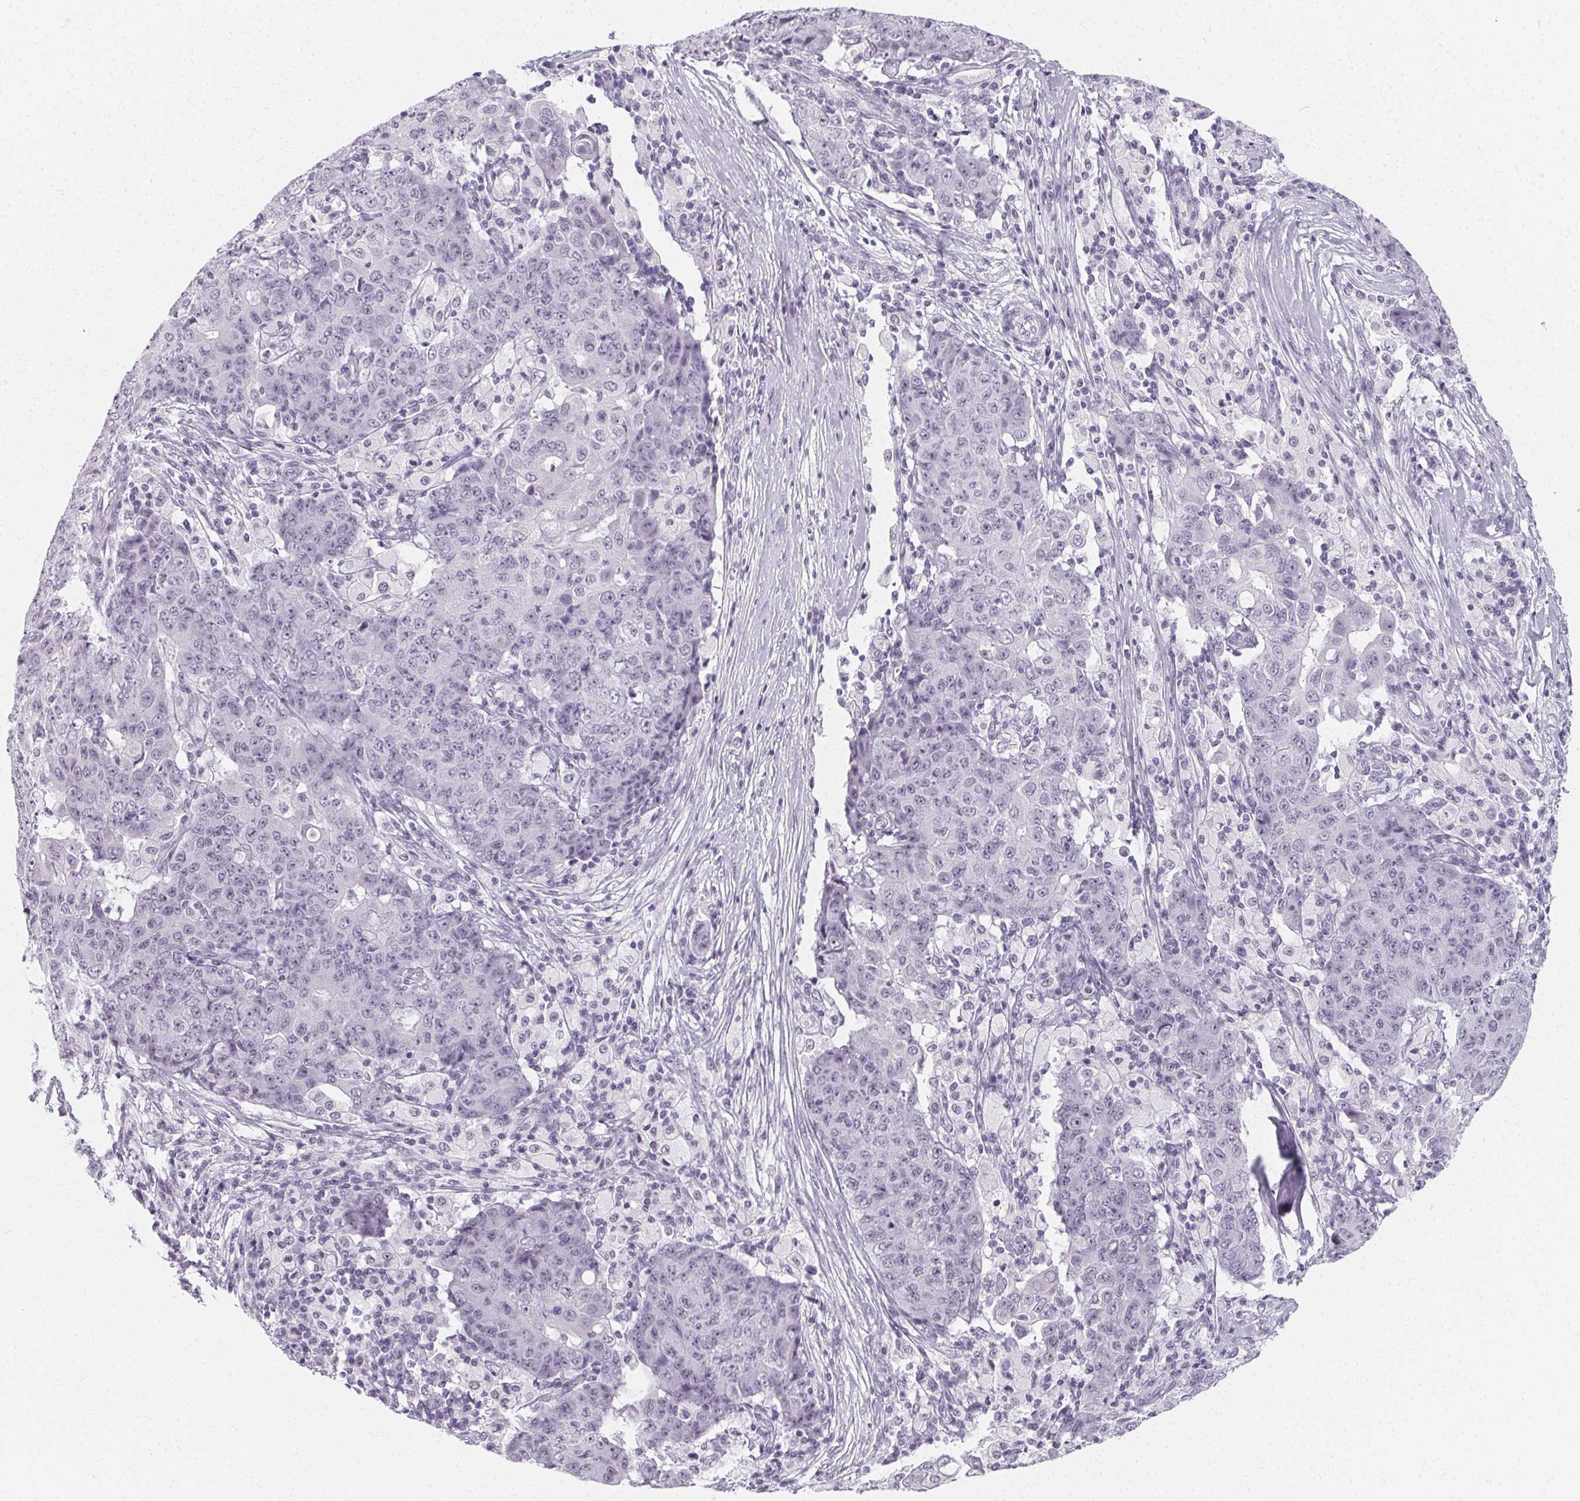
{"staining": {"intensity": "negative", "quantity": "none", "location": "none"}, "tissue": "ovarian cancer", "cell_type": "Tumor cells", "image_type": "cancer", "snomed": [{"axis": "morphology", "description": "Carcinoma, endometroid"}, {"axis": "topography", "description": "Ovary"}], "caption": "This is a histopathology image of immunohistochemistry (IHC) staining of ovarian cancer, which shows no expression in tumor cells.", "gene": "SYNPR", "patient": {"sex": "female", "age": 42}}